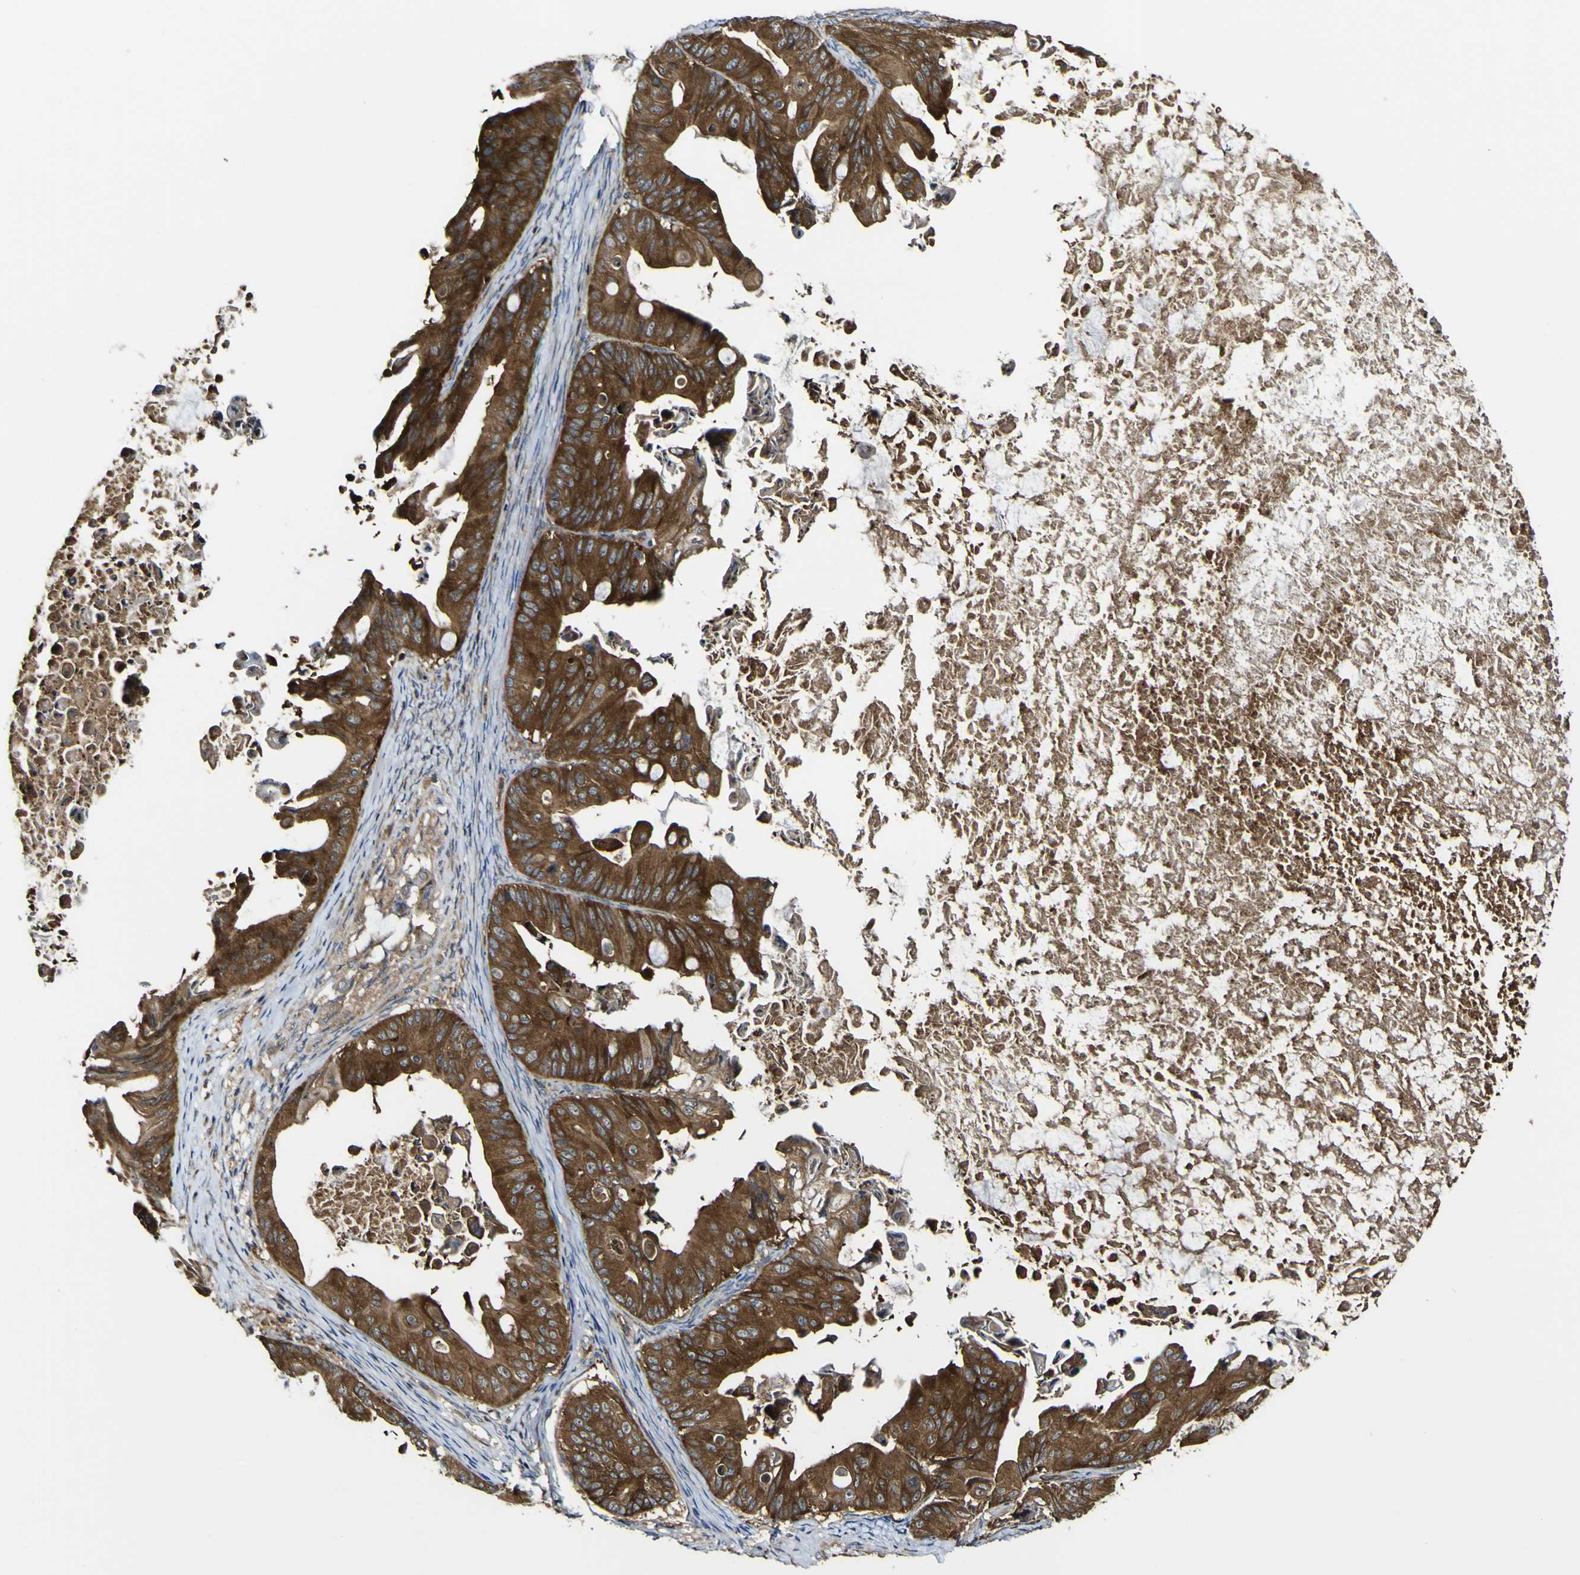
{"staining": {"intensity": "strong", "quantity": ">75%", "location": "cytoplasmic/membranous"}, "tissue": "ovarian cancer", "cell_type": "Tumor cells", "image_type": "cancer", "snomed": [{"axis": "morphology", "description": "Cystadenocarcinoma, mucinous, NOS"}, {"axis": "topography", "description": "Ovary"}], "caption": "Mucinous cystadenocarcinoma (ovarian) stained with a brown dye shows strong cytoplasmic/membranous positive positivity in approximately >75% of tumor cells.", "gene": "TNIK", "patient": {"sex": "female", "age": 37}}